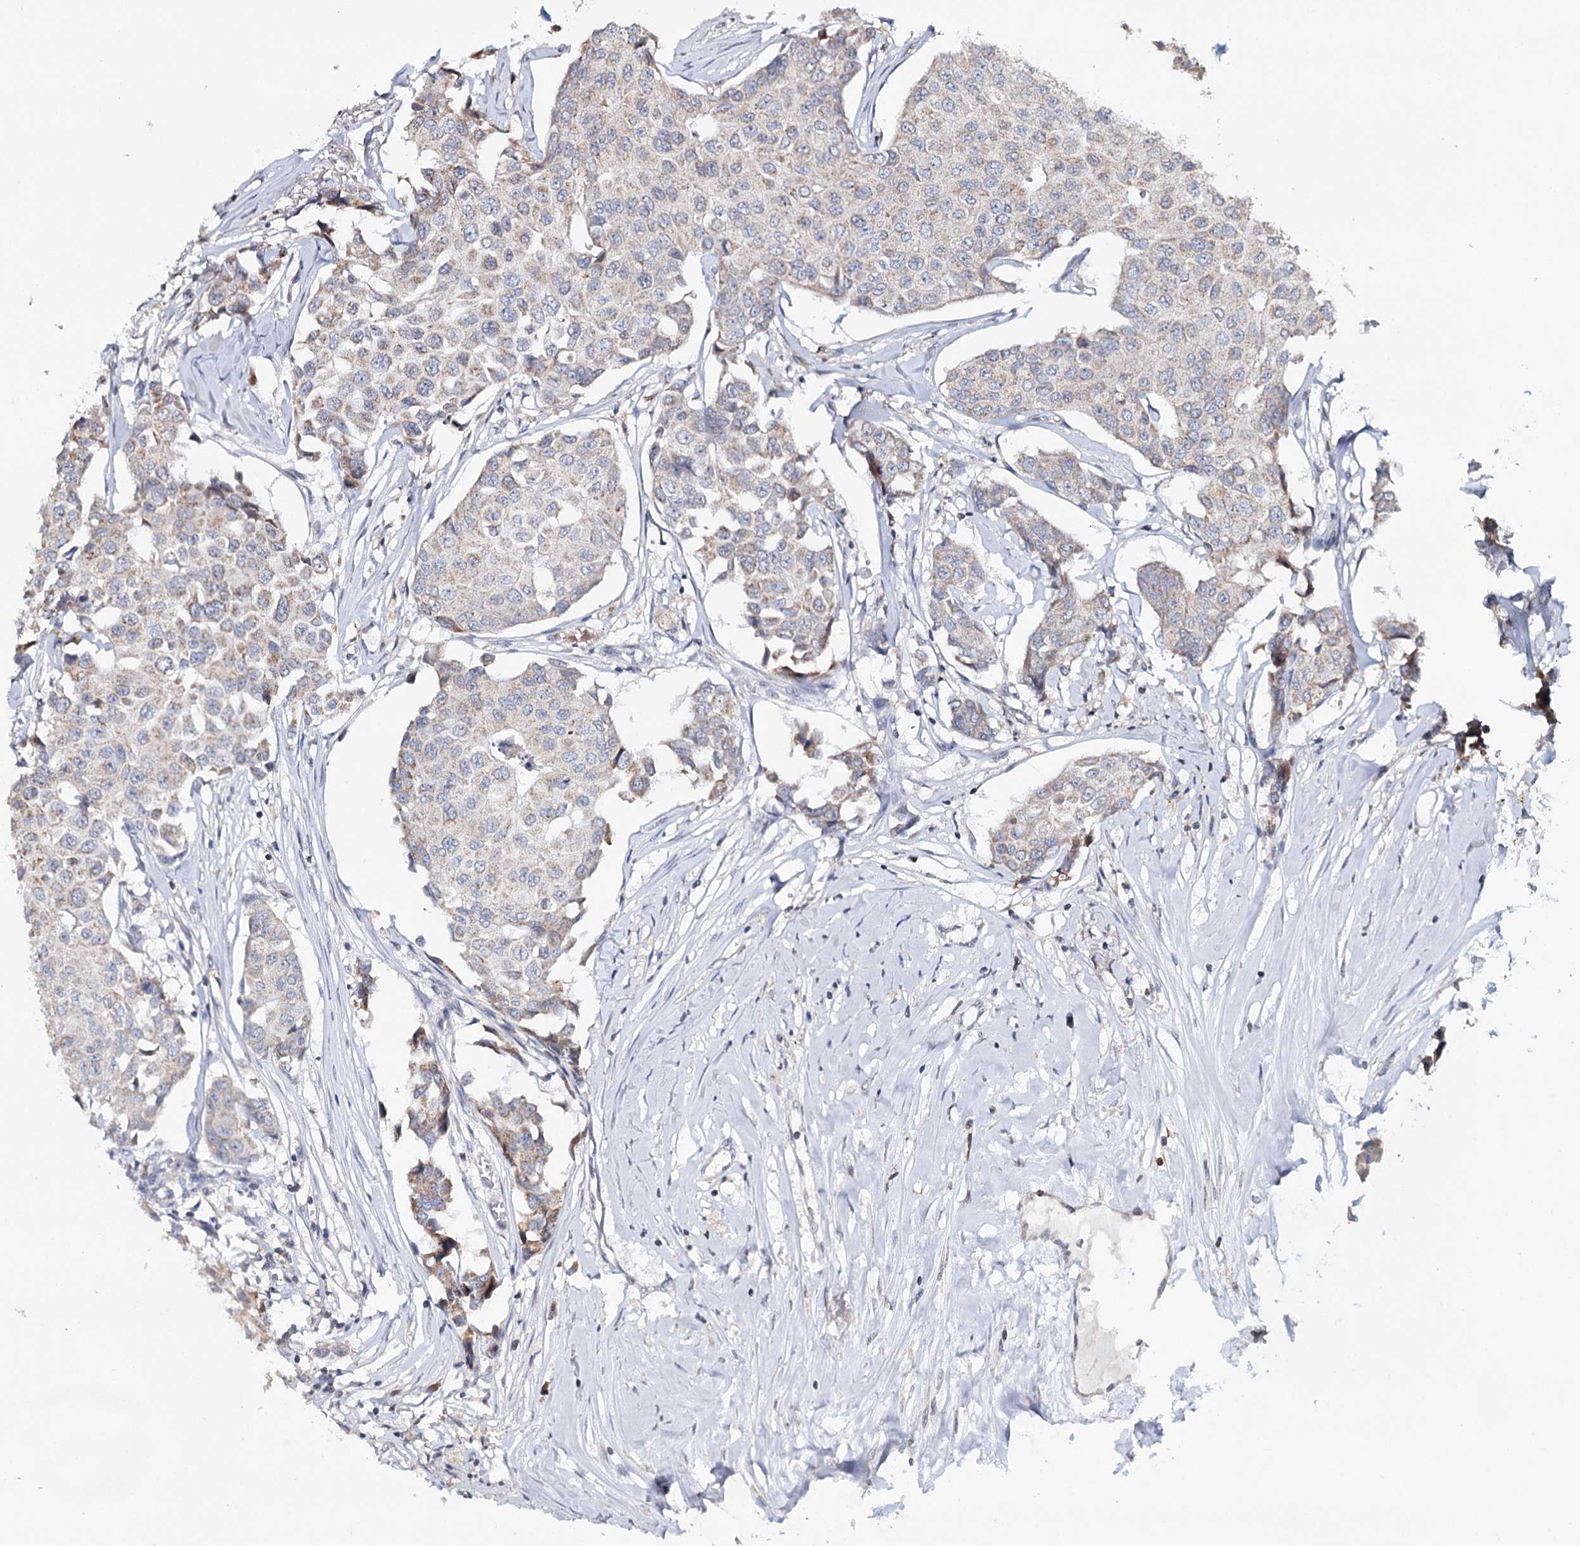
{"staining": {"intensity": "weak", "quantity": "<25%", "location": "cytoplasmic/membranous"}, "tissue": "breast cancer", "cell_type": "Tumor cells", "image_type": "cancer", "snomed": [{"axis": "morphology", "description": "Duct carcinoma"}, {"axis": "topography", "description": "Breast"}], "caption": "This is an immunohistochemistry (IHC) photomicrograph of human infiltrating ductal carcinoma (breast). There is no expression in tumor cells.", "gene": "ICOS", "patient": {"sex": "female", "age": 80}}